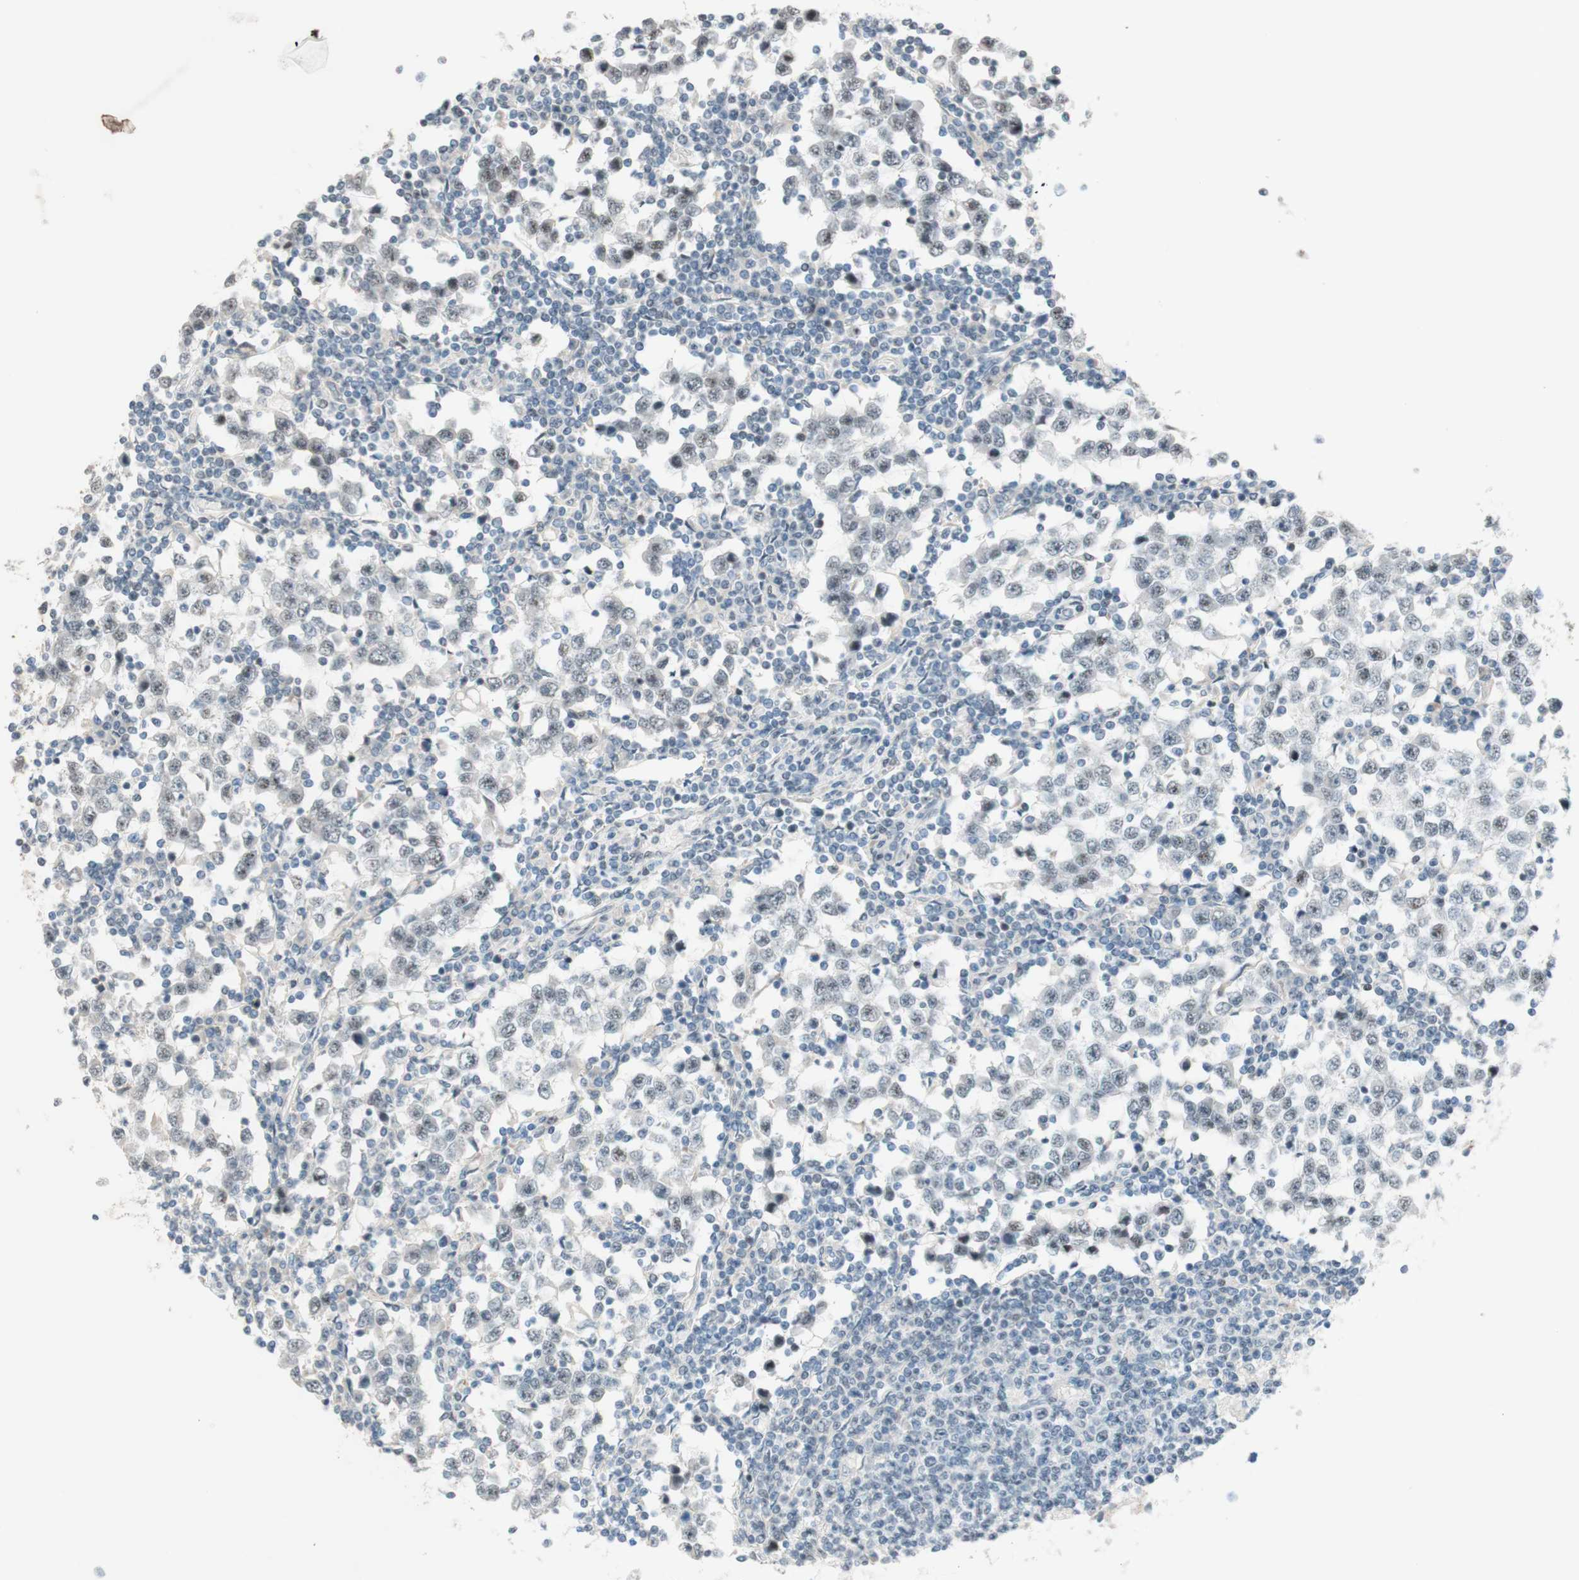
{"staining": {"intensity": "weak", "quantity": "25%-75%", "location": "nuclear"}, "tissue": "testis cancer", "cell_type": "Tumor cells", "image_type": "cancer", "snomed": [{"axis": "morphology", "description": "Seminoma, NOS"}, {"axis": "topography", "description": "Testis"}], "caption": "Seminoma (testis) stained with a brown dye displays weak nuclear positive expression in approximately 25%-75% of tumor cells.", "gene": "JPH1", "patient": {"sex": "male", "age": 65}}